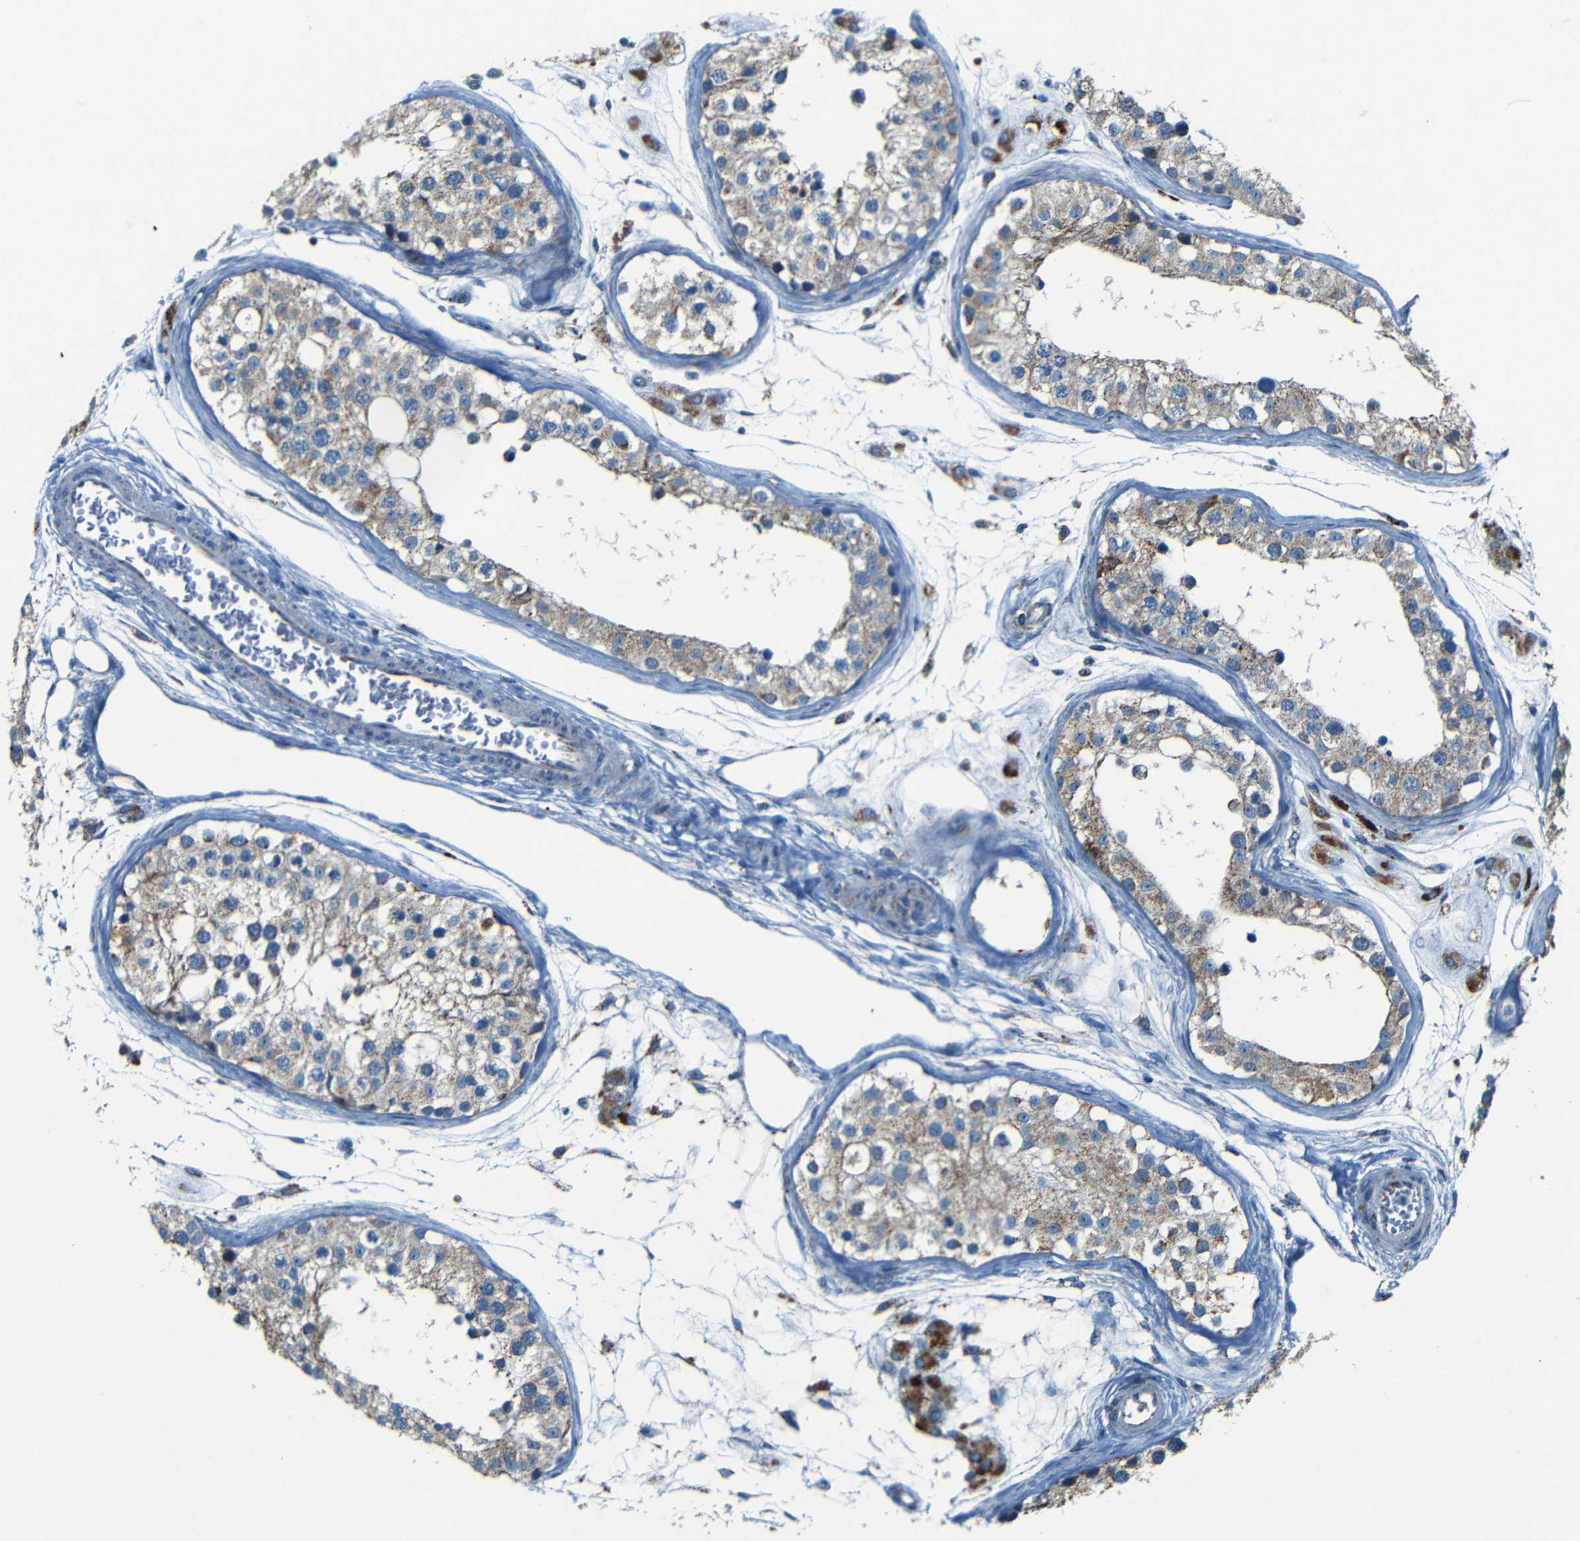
{"staining": {"intensity": "weak", "quantity": ">75%", "location": "cytoplasmic/membranous"}, "tissue": "testis", "cell_type": "Cells in seminiferous ducts", "image_type": "normal", "snomed": [{"axis": "morphology", "description": "Normal tissue, NOS"}, {"axis": "morphology", "description": "Adenocarcinoma, metastatic, NOS"}, {"axis": "topography", "description": "Testis"}], "caption": "An immunohistochemistry photomicrograph of benign tissue is shown. Protein staining in brown shows weak cytoplasmic/membranous positivity in testis within cells in seminiferous ducts.", "gene": "WSCD2", "patient": {"sex": "male", "age": 26}}